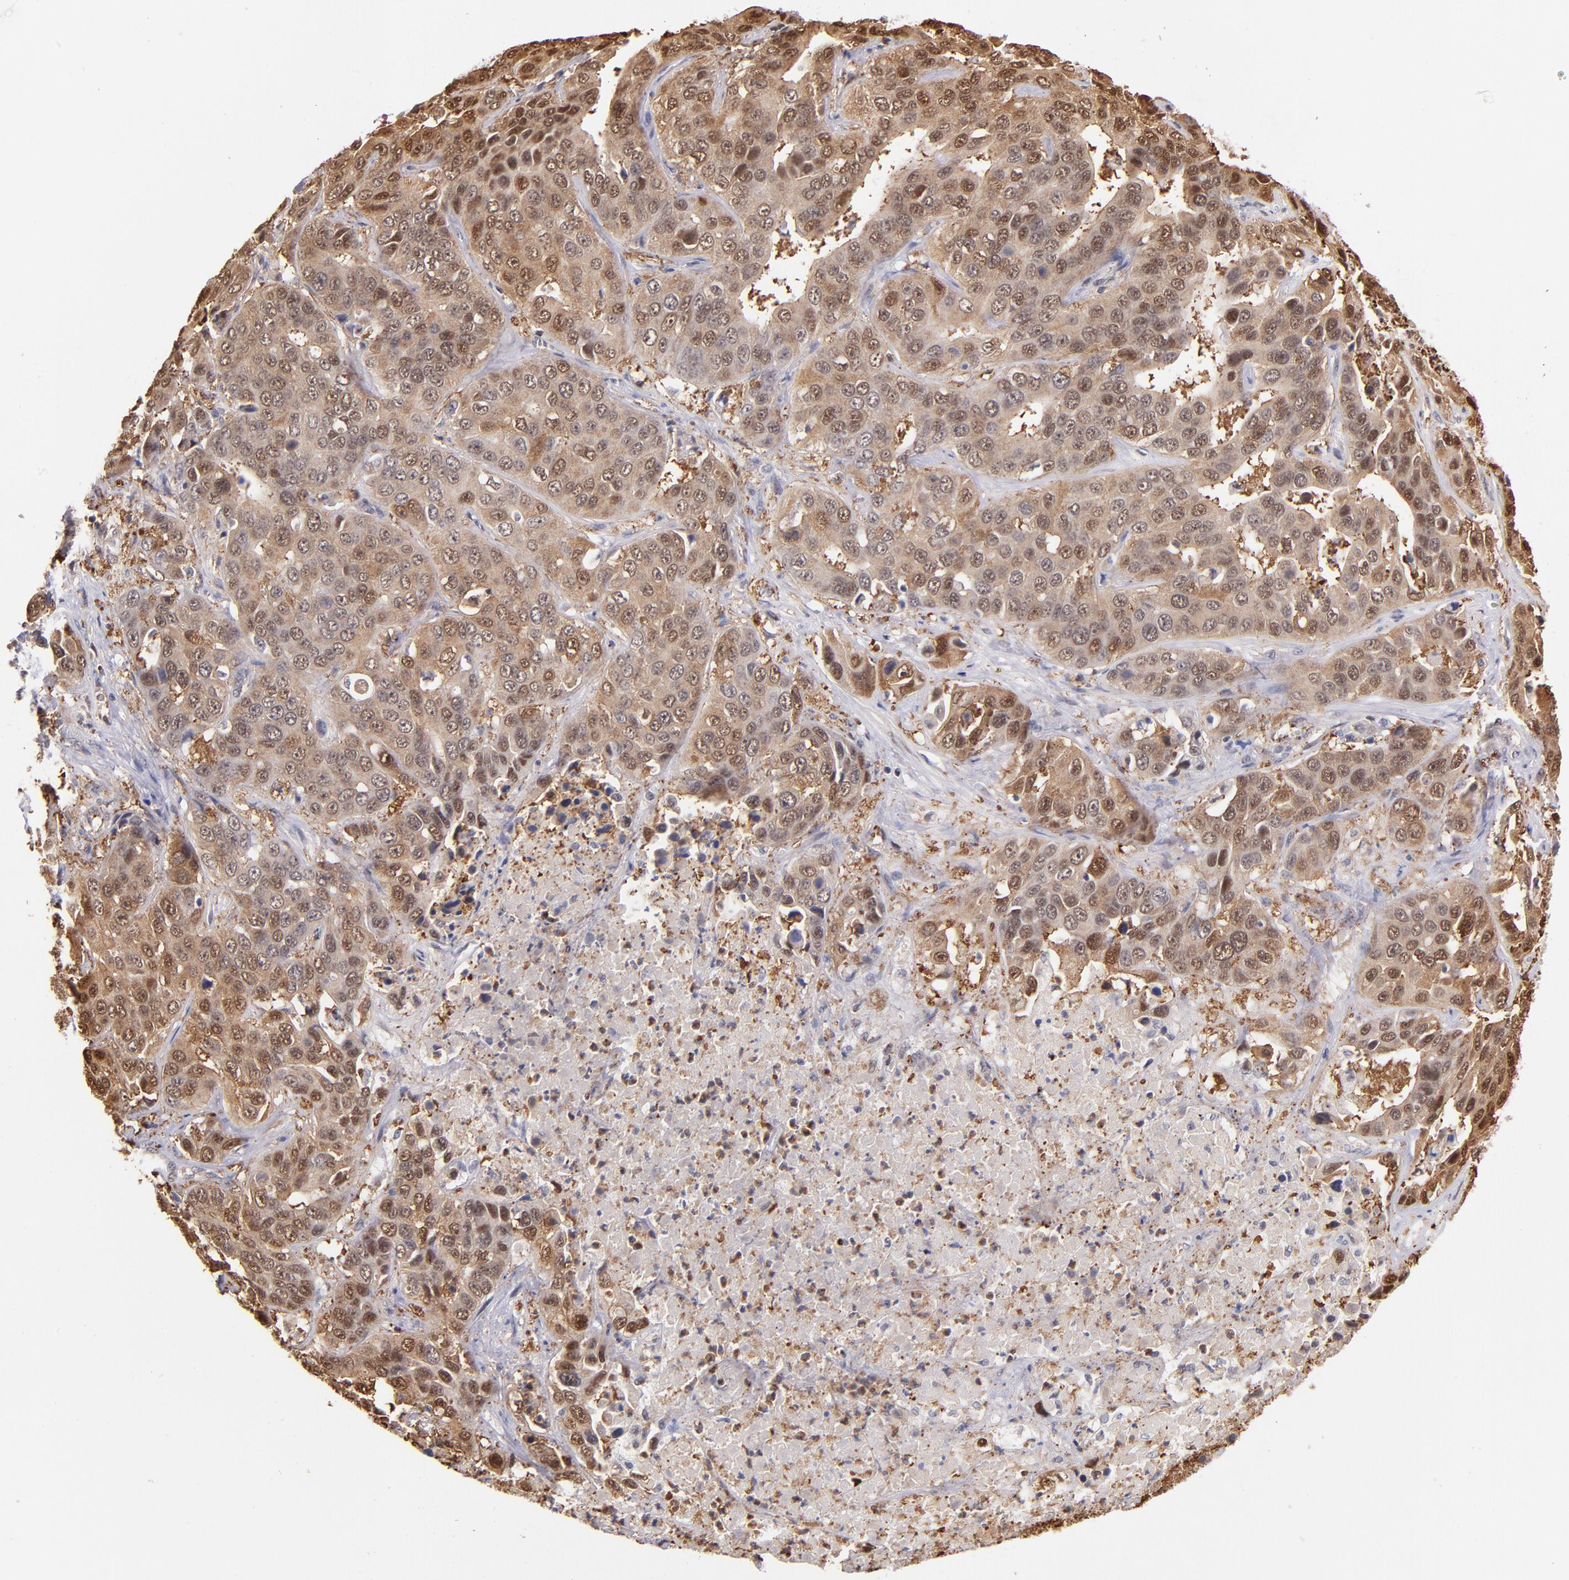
{"staining": {"intensity": "moderate", "quantity": ">75%", "location": "cytoplasmic/membranous,nuclear"}, "tissue": "liver cancer", "cell_type": "Tumor cells", "image_type": "cancer", "snomed": [{"axis": "morphology", "description": "Cholangiocarcinoma"}, {"axis": "topography", "description": "Liver"}], "caption": "Brown immunohistochemical staining in human liver cholangiocarcinoma displays moderate cytoplasmic/membranous and nuclear positivity in about >75% of tumor cells.", "gene": "YWHAB", "patient": {"sex": "female", "age": 52}}